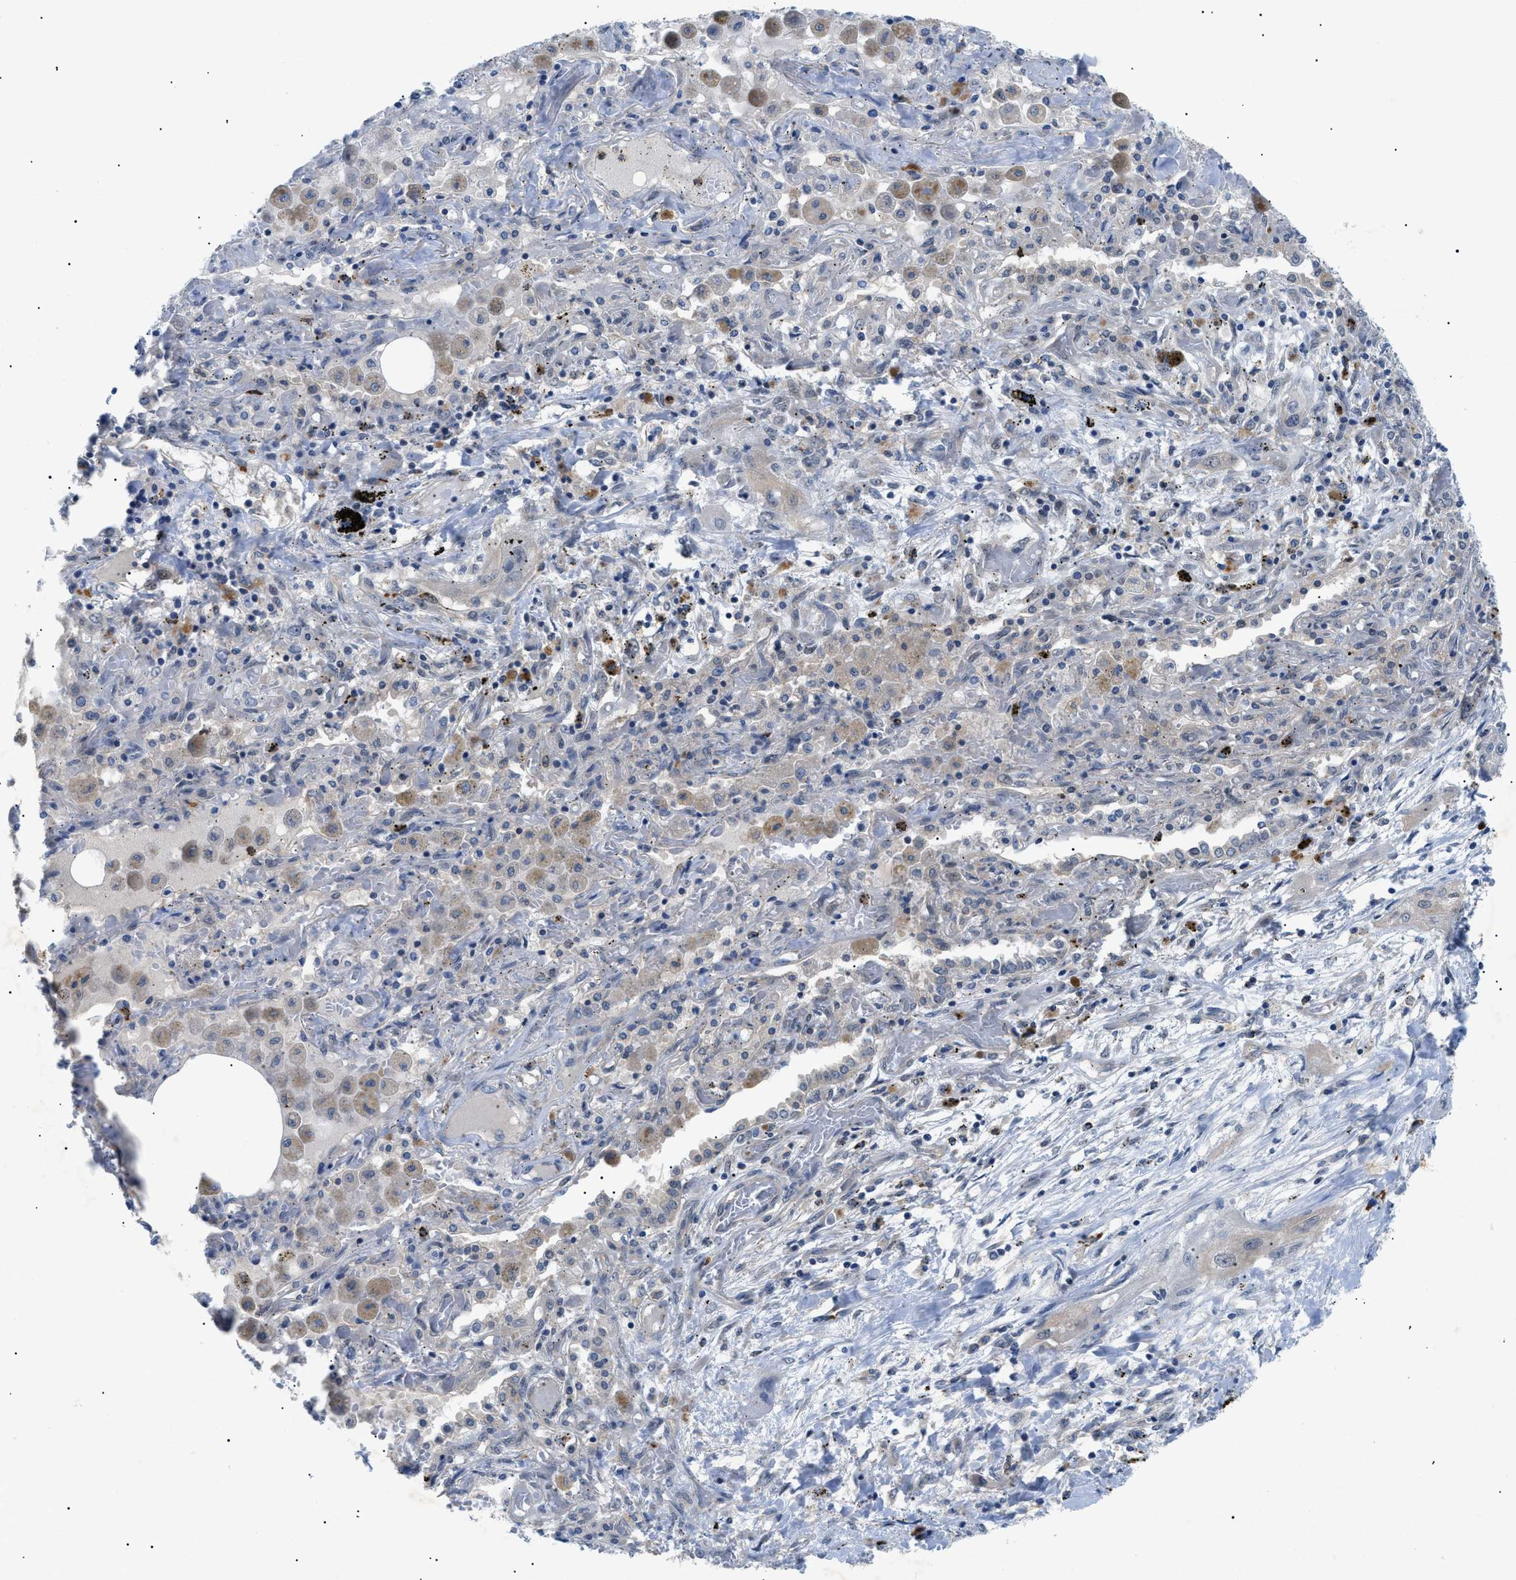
{"staining": {"intensity": "negative", "quantity": "none", "location": "none"}, "tissue": "lung cancer", "cell_type": "Tumor cells", "image_type": "cancer", "snomed": [{"axis": "morphology", "description": "Squamous cell carcinoma, NOS"}, {"axis": "topography", "description": "Lung"}], "caption": "The image displays no significant positivity in tumor cells of squamous cell carcinoma (lung).", "gene": "RIPK1", "patient": {"sex": "female", "age": 47}}